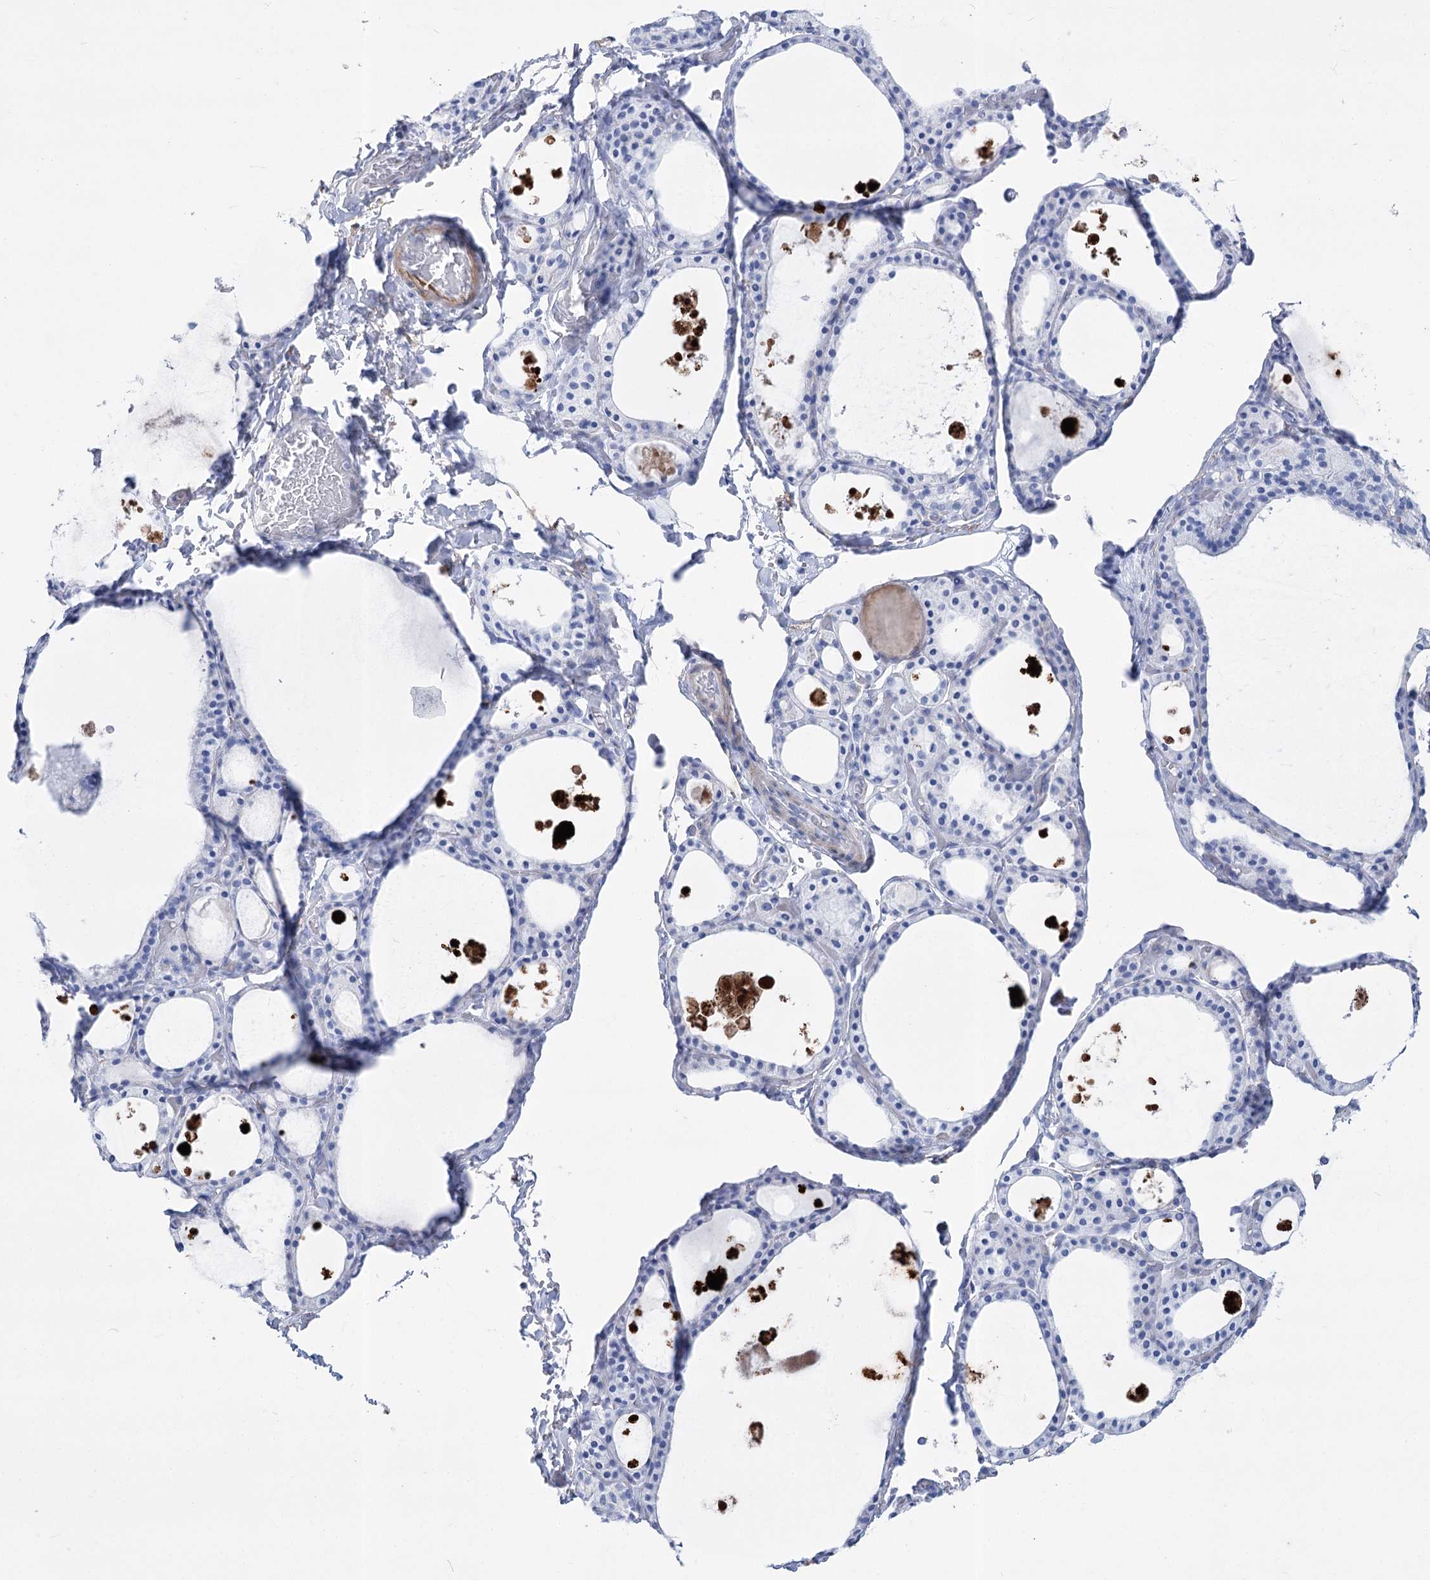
{"staining": {"intensity": "negative", "quantity": "none", "location": "none"}, "tissue": "thyroid gland", "cell_type": "Glandular cells", "image_type": "normal", "snomed": [{"axis": "morphology", "description": "Normal tissue, NOS"}, {"axis": "topography", "description": "Thyroid gland"}], "caption": "Immunohistochemistry (IHC) micrograph of unremarkable human thyroid gland stained for a protein (brown), which exhibits no expression in glandular cells.", "gene": "PCDHA1", "patient": {"sex": "male", "age": 56}}